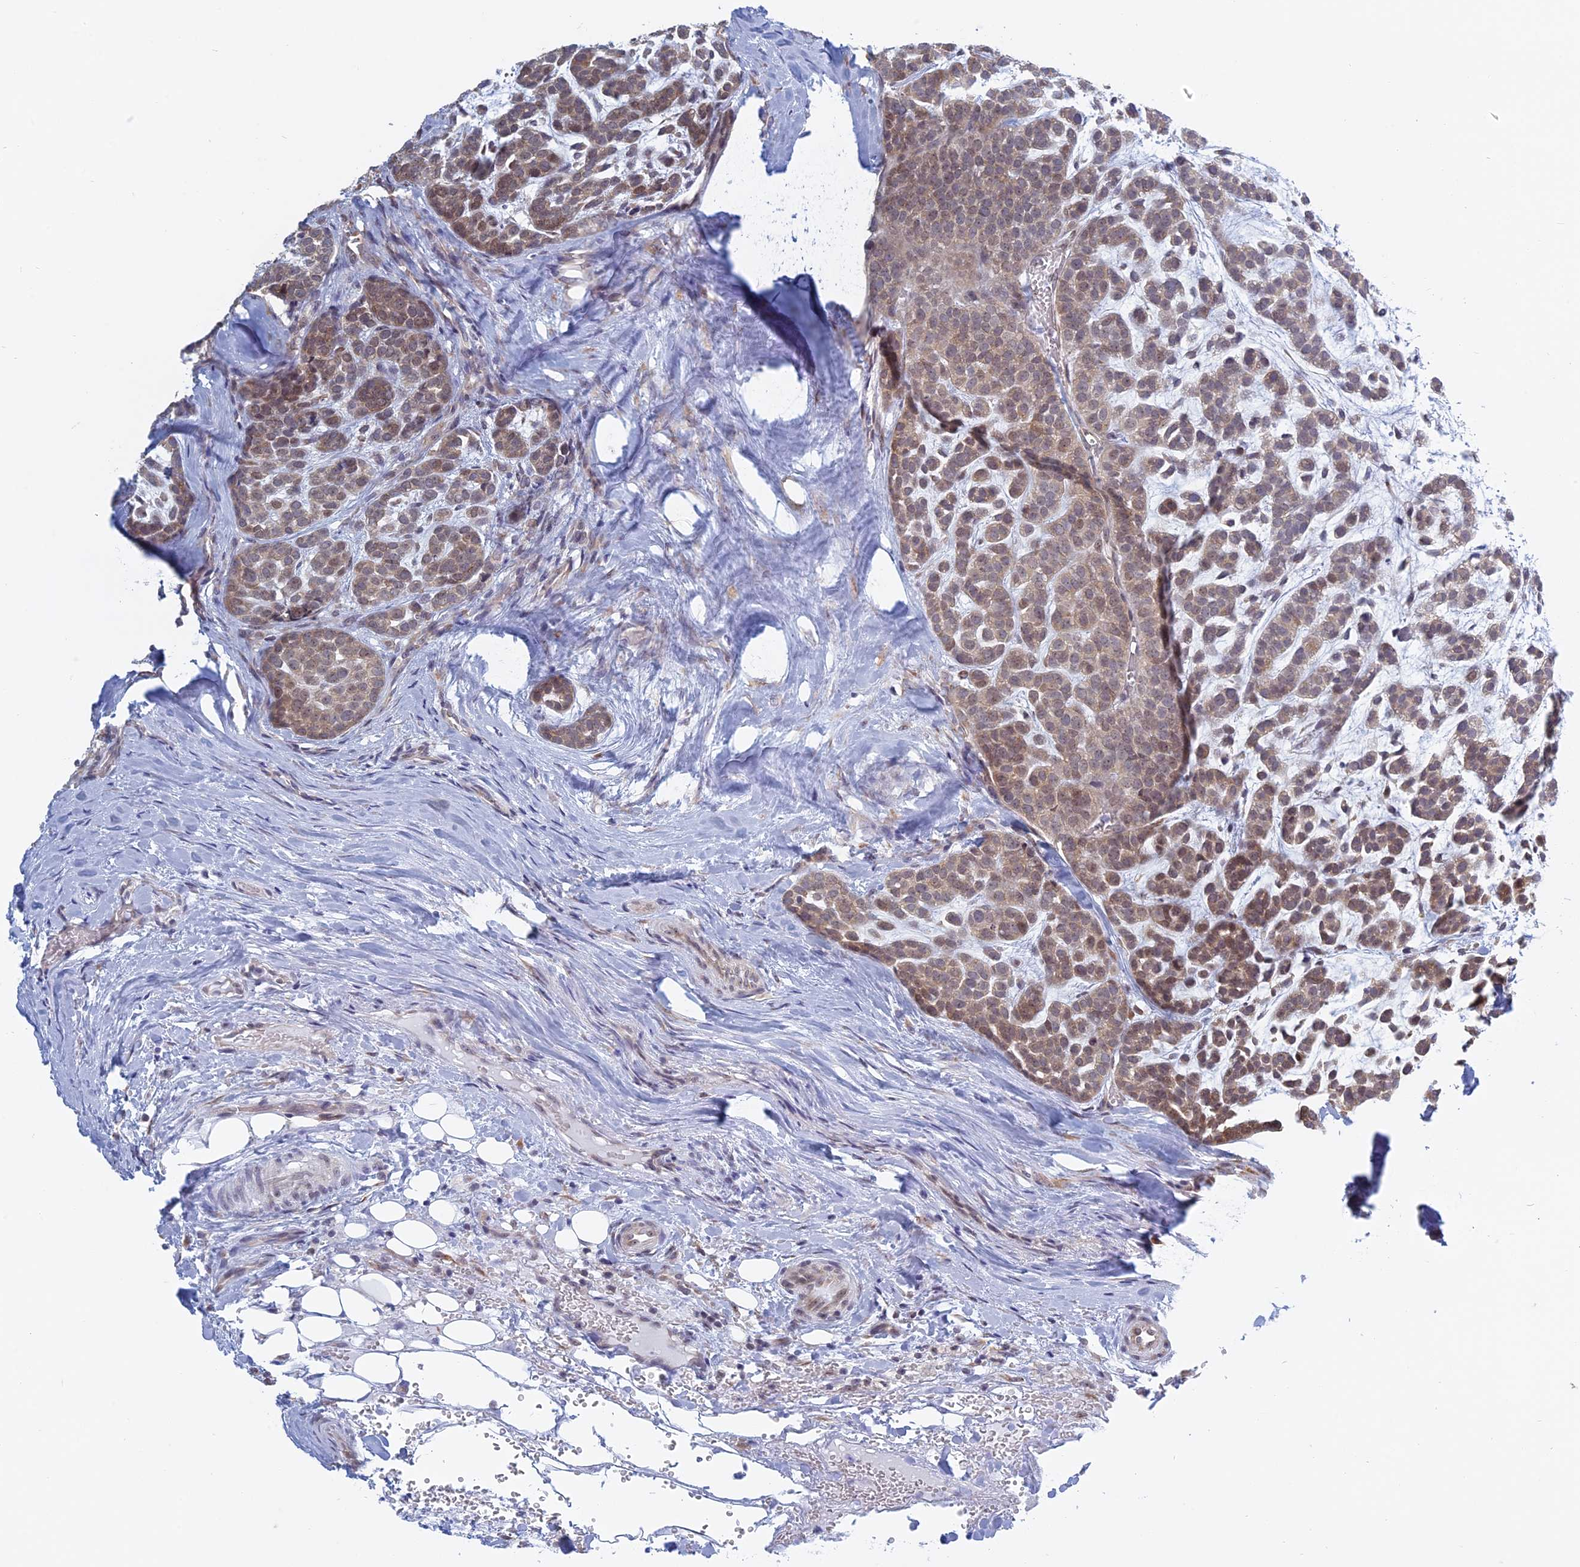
{"staining": {"intensity": "weak", "quantity": ">75%", "location": "cytoplasmic/membranous"}, "tissue": "head and neck cancer", "cell_type": "Tumor cells", "image_type": "cancer", "snomed": [{"axis": "morphology", "description": "Adenocarcinoma, NOS"}, {"axis": "morphology", "description": "Adenoma, NOS"}, {"axis": "topography", "description": "Head-Neck"}], "caption": "Brown immunohistochemical staining in human adenocarcinoma (head and neck) shows weak cytoplasmic/membranous expression in approximately >75% of tumor cells.", "gene": "RPS19BP1", "patient": {"sex": "female", "age": 55}}